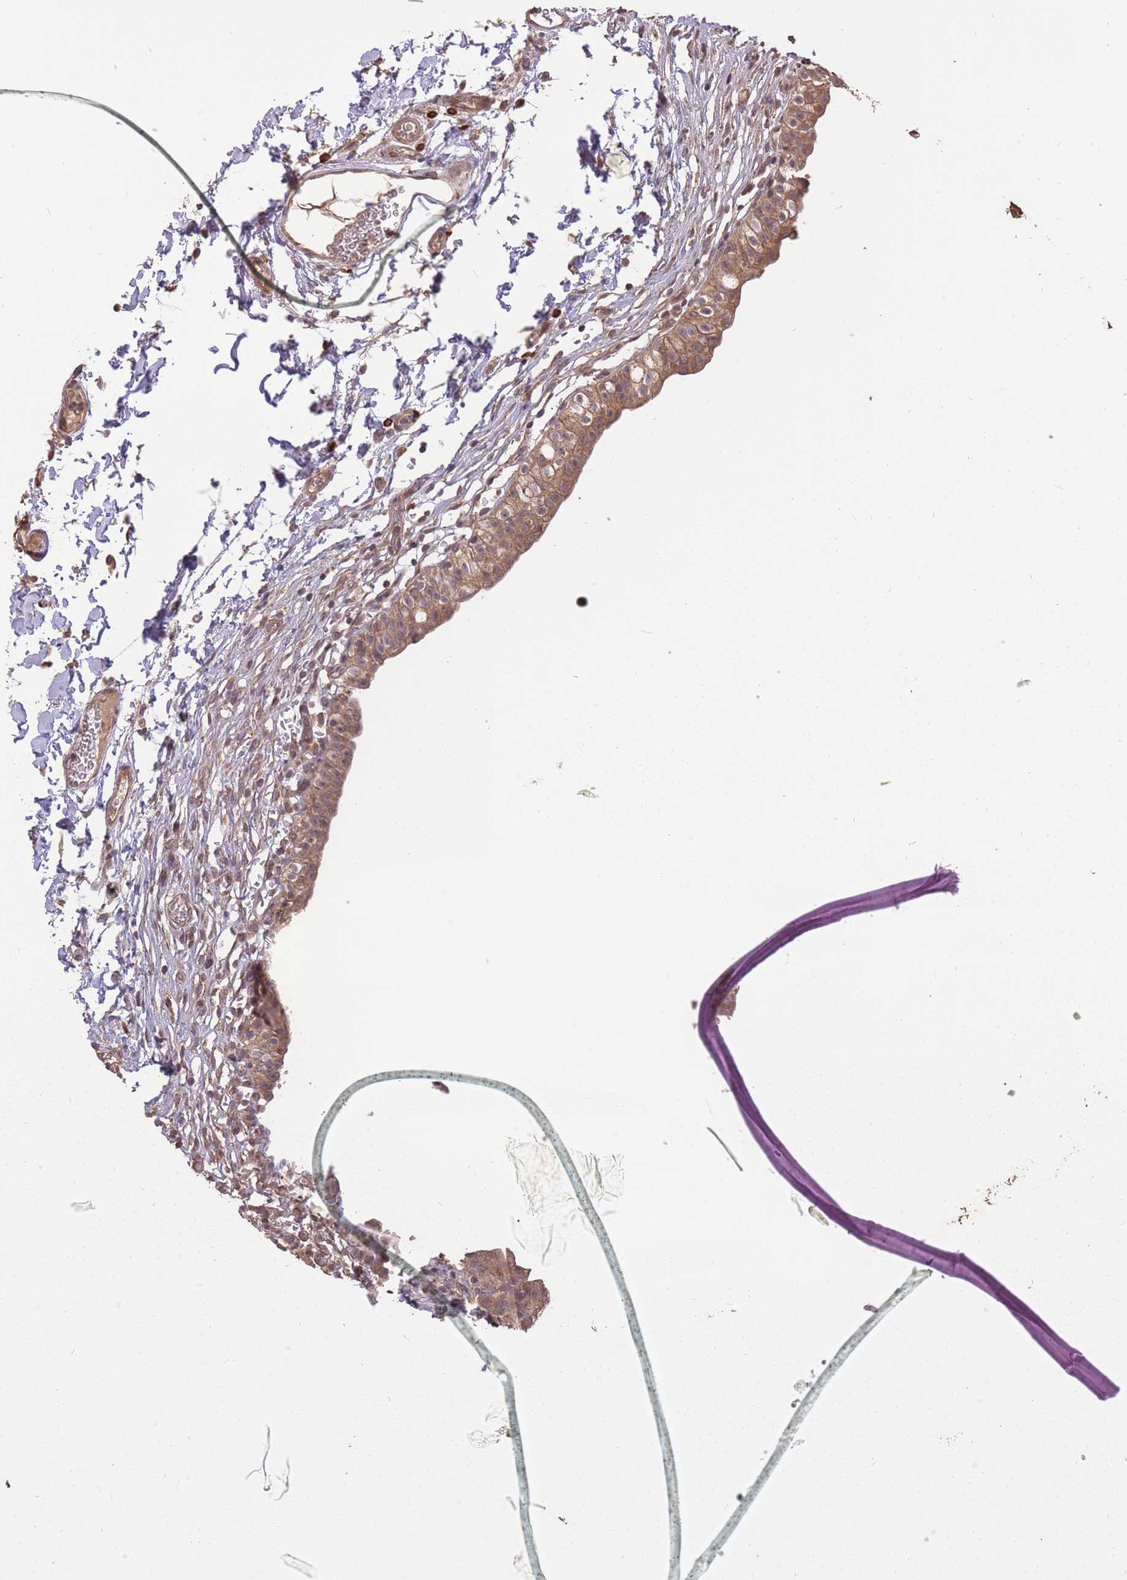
{"staining": {"intensity": "moderate", "quantity": ">75%", "location": "cytoplasmic/membranous"}, "tissue": "urinary bladder", "cell_type": "Urothelial cells", "image_type": "normal", "snomed": [{"axis": "morphology", "description": "Normal tissue, NOS"}, {"axis": "topography", "description": "Urinary bladder"}, {"axis": "topography", "description": "Peripheral nerve tissue"}], "caption": "This histopathology image shows unremarkable urinary bladder stained with immunohistochemistry (IHC) to label a protein in brown. The cytoplasmic/membranous of urothelial cells show moderate positivity for the protein. Nuclei are counter-stained blue.", "gene": "ERBB3", "patient": {"sex": "male", "age": 55}}